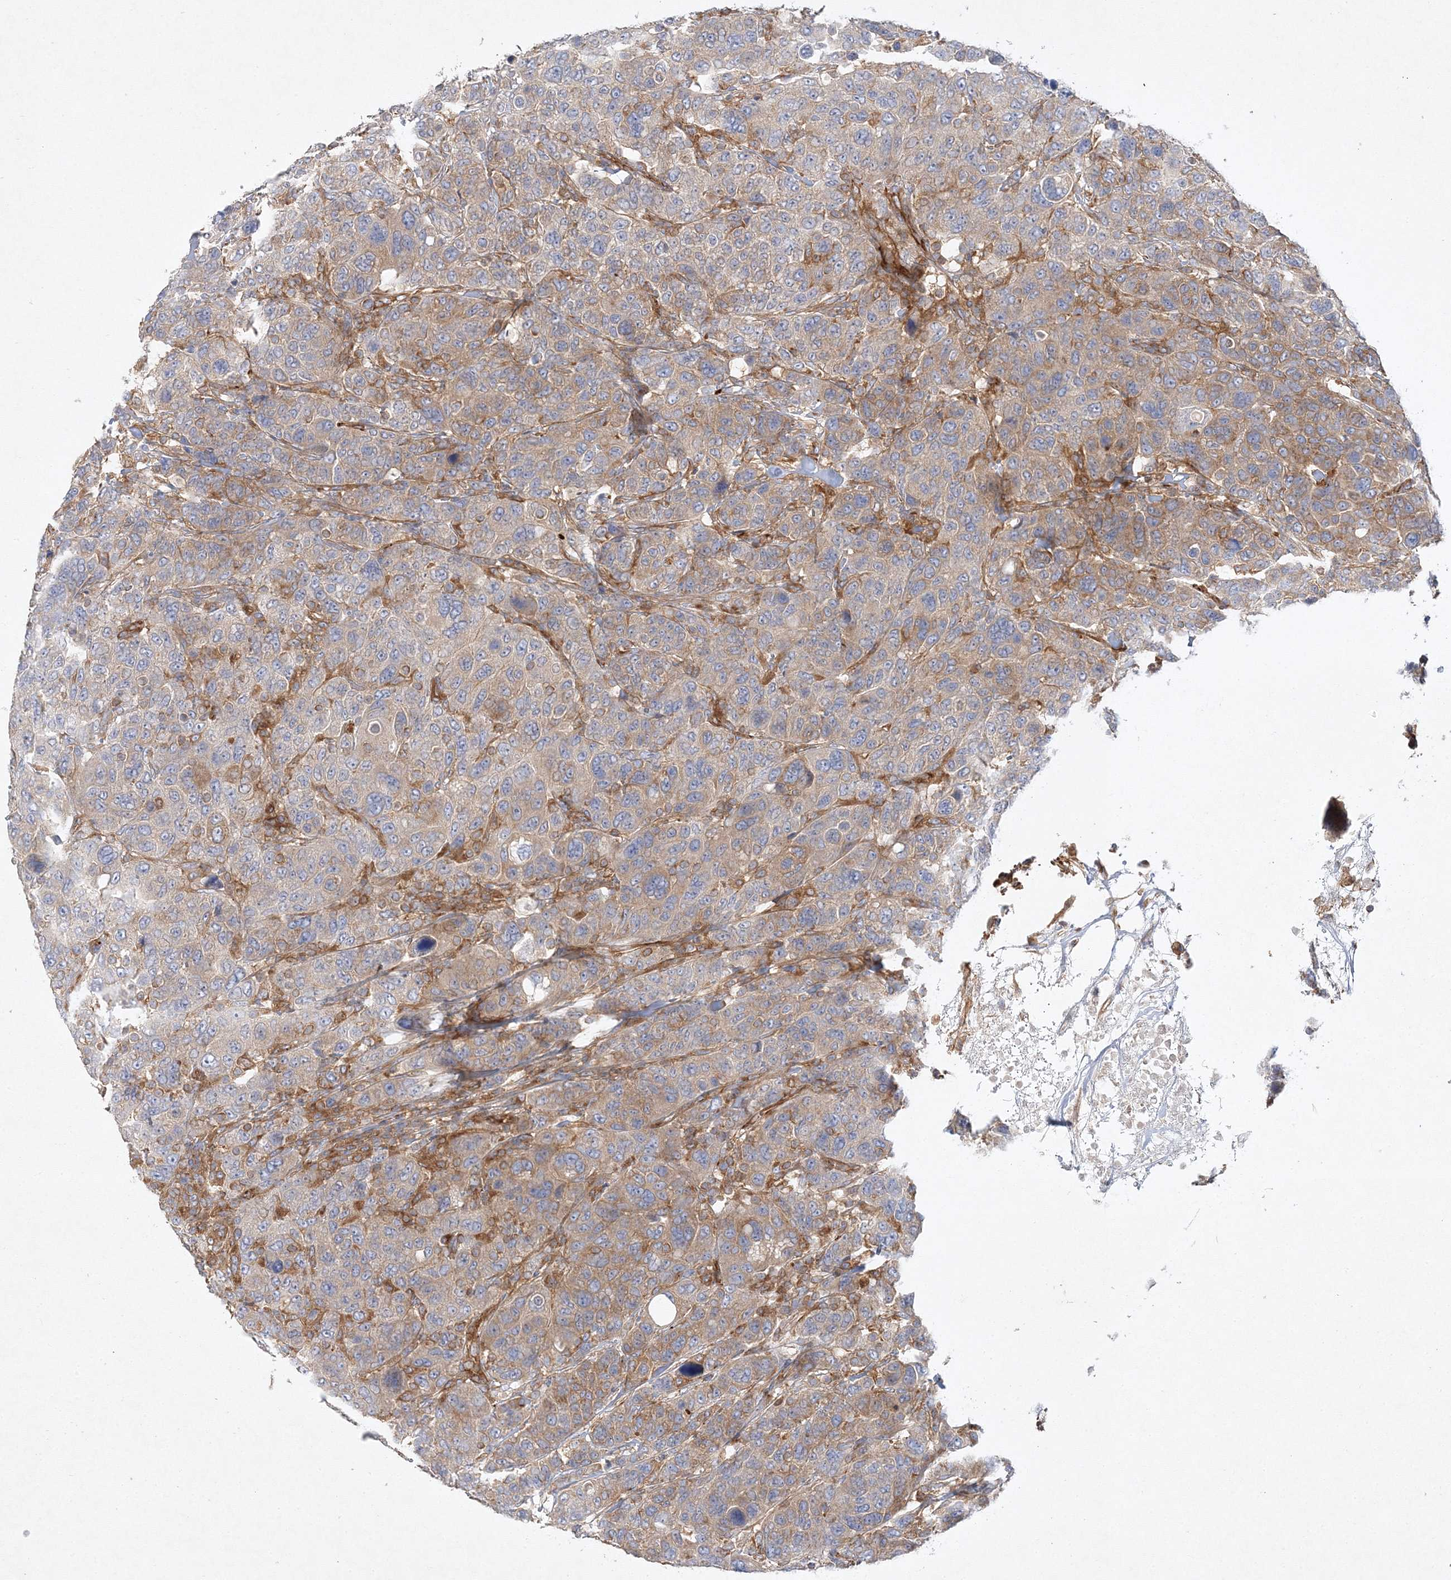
{"staining": {"intensity": "moderate", "quantity": "25%-75%", "location": "cytoplasmic/membranous"}, "tissue": "breast cancer", "cell_type": "Tumor cells", "image_type": "cancer", "snomed": [{"axis": "morphology", "description": "Duct carcinoma"}, {"axis": "topography", "description": "Breast"}], "caption": "Invasive ductal carcinoma (breast) stained with a protein marker demonstrates moderate staining in tumor cells.", "gene": "WDR37", "patient": {"sex": "female", "age": 37}}